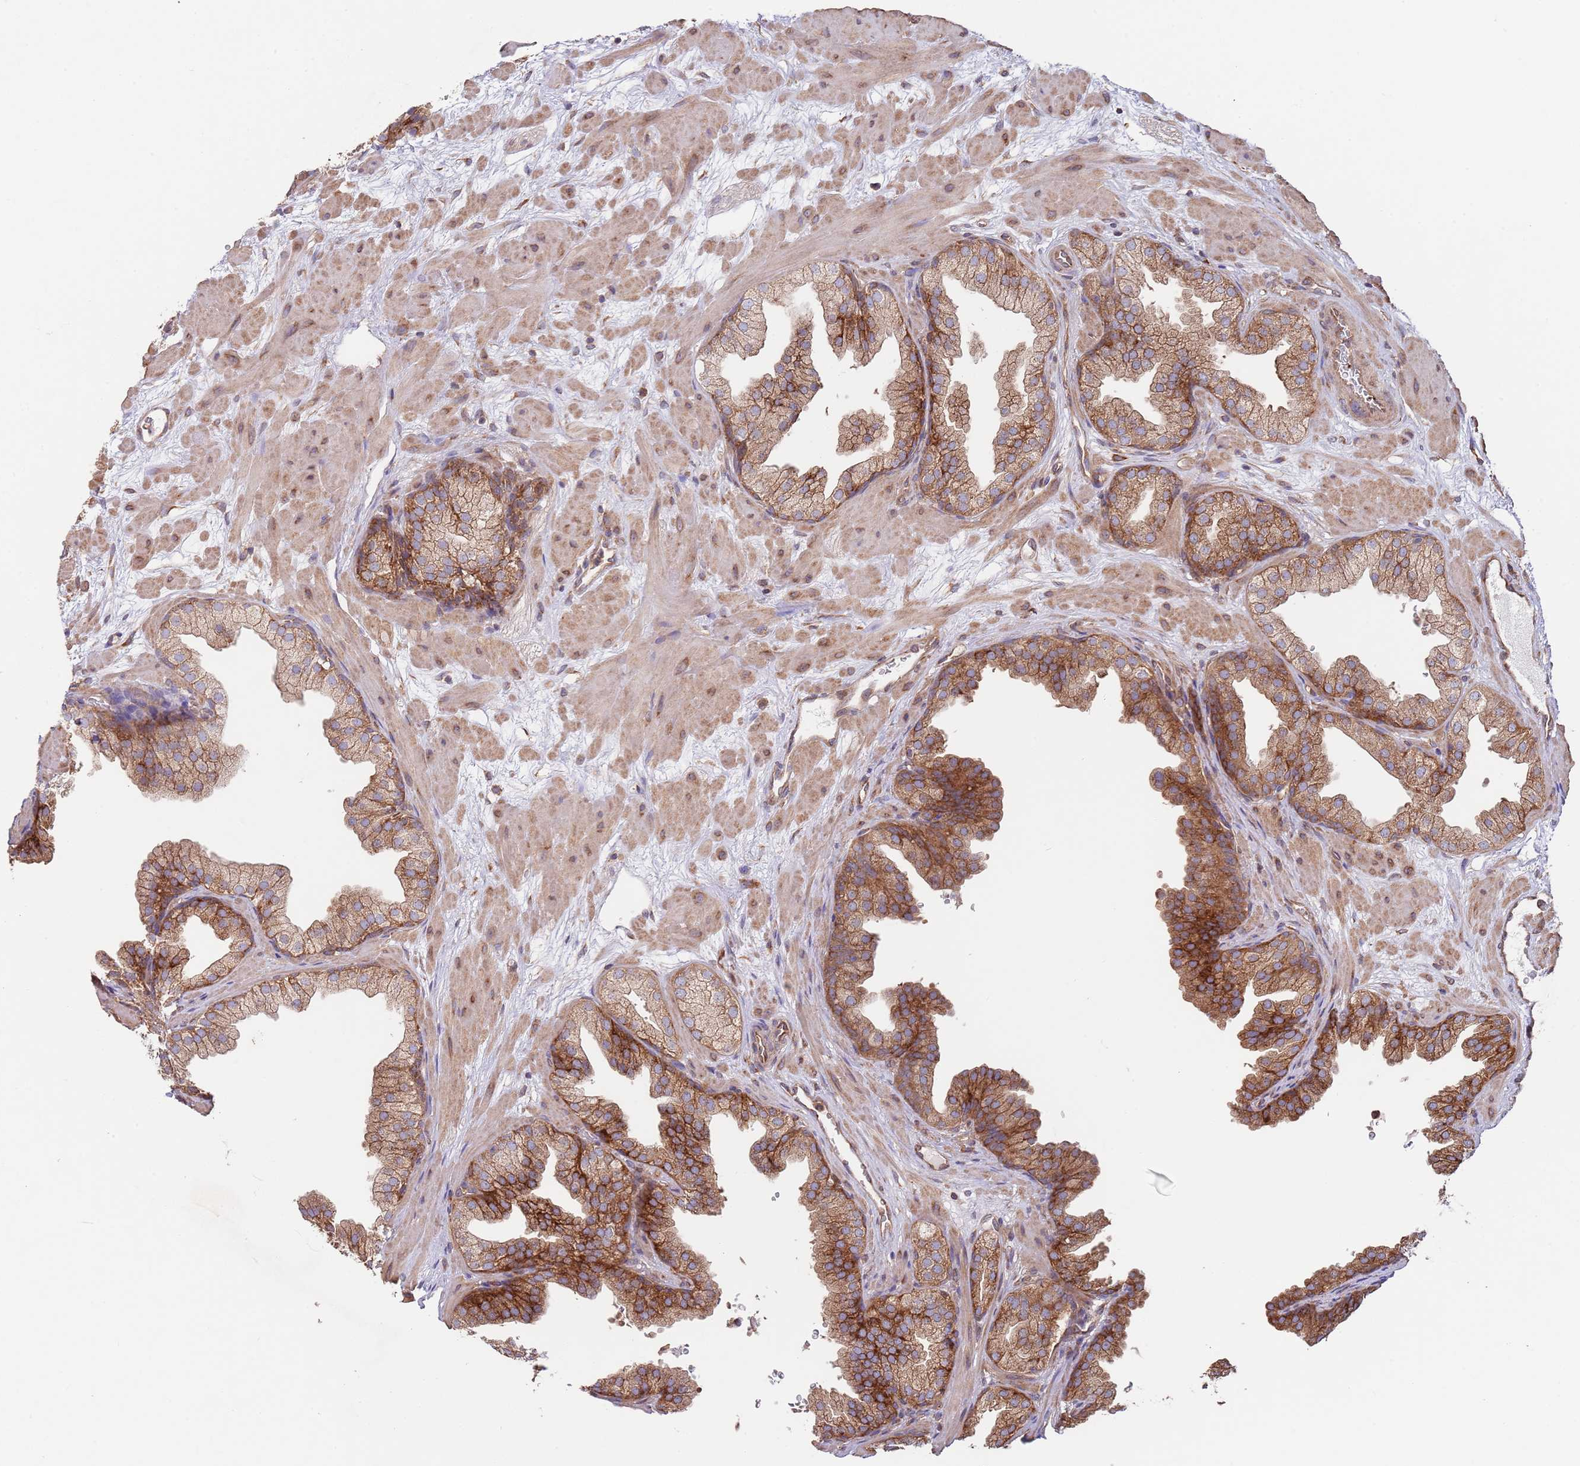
{"staining": {"intensity": "strong", "quantity": "25%-75%", "location": "cytoplasmic/membranous"}, "tissue": "prostate", "cell_type": "Glandular cells", "image_type": "normal", "snomed": [{"axis": "morphology", "description": "Normal tissue, NOS"}, {"axis": "topography", "description": "Prostate"}], "caption": "Strong cytoplasmic/membranous staining for a protein is seen in approximately 25%-75% of glandular cells of benign prostate using immunohistochemistry (IHC).", "gene": "RNF19B", "patient": {"sex": "male", "age": 37}}